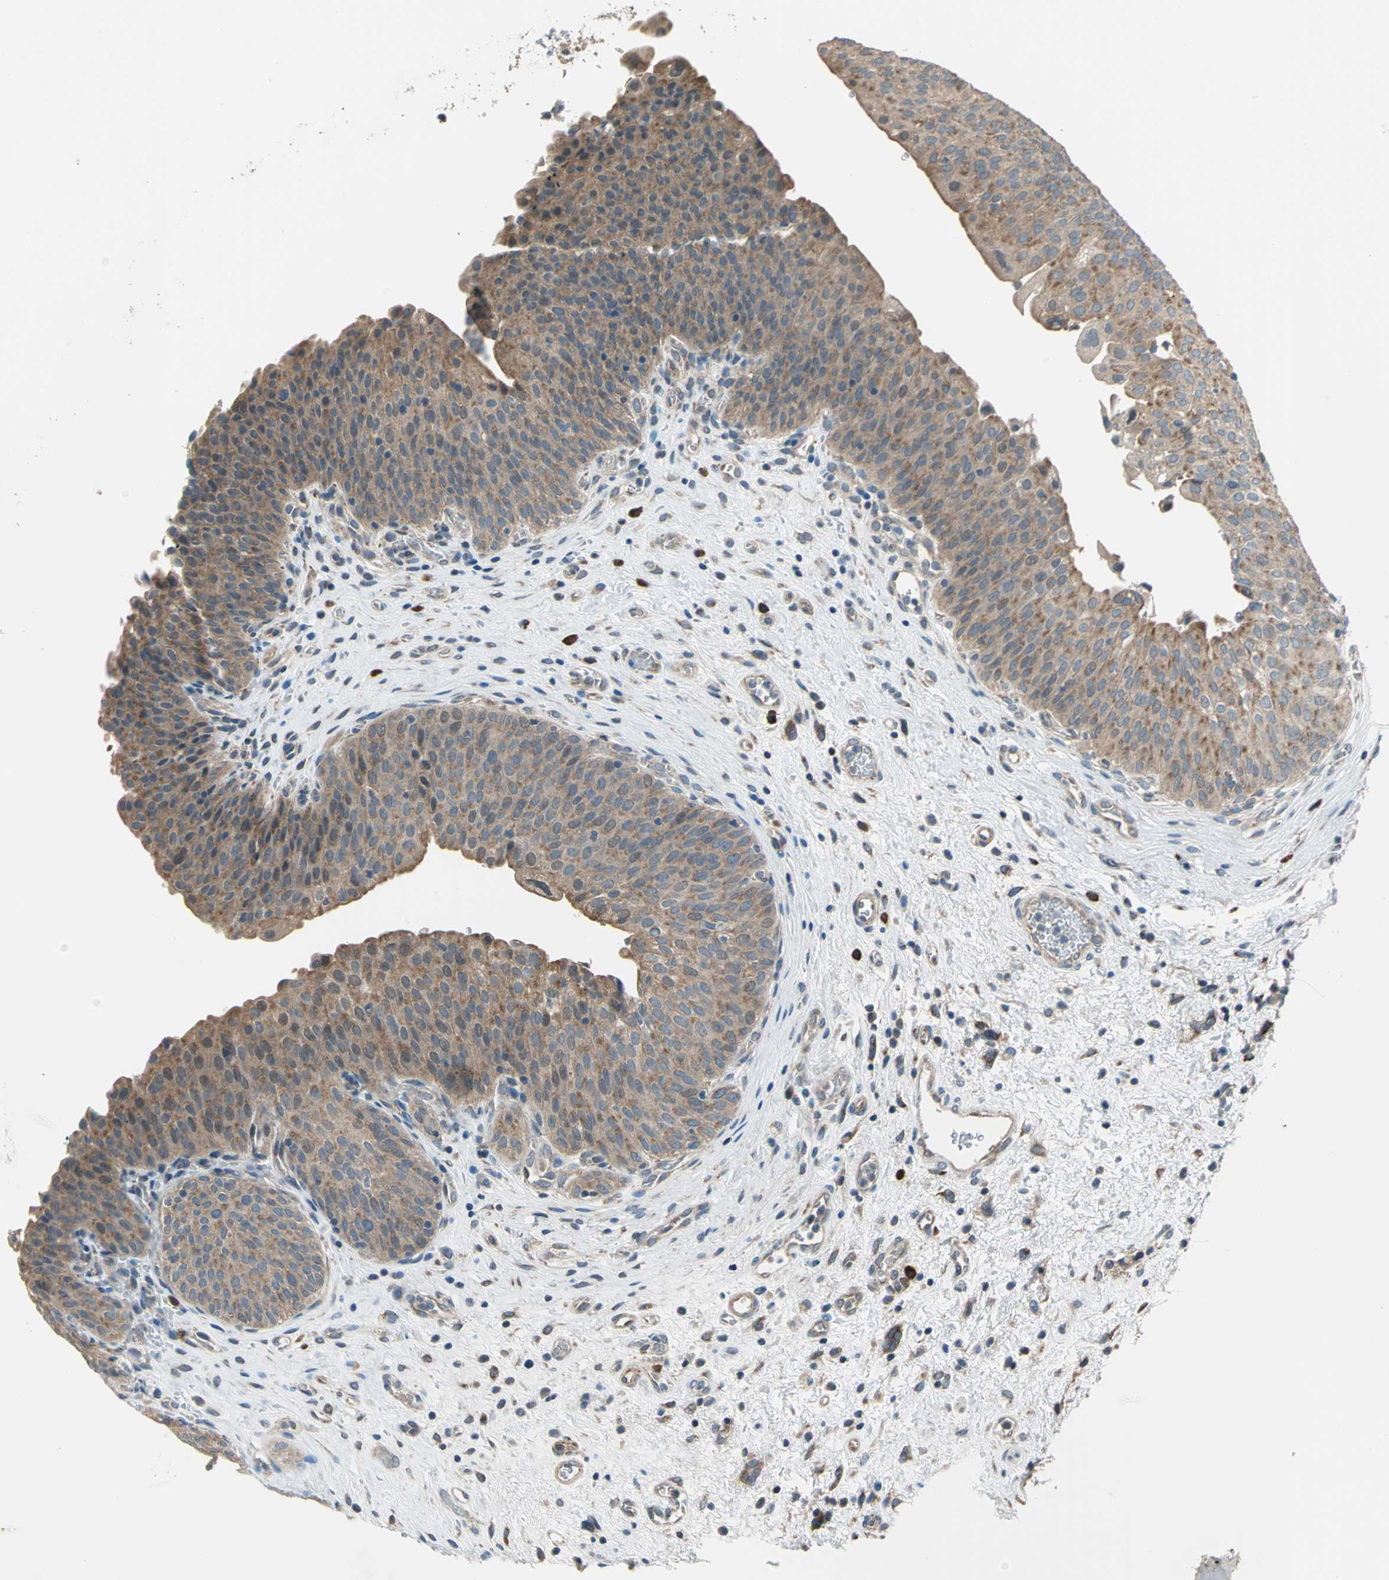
{"staining": {"intensity": "moderate", "quantity": ">75%", "location": "cytoplasmic/membranous"}, "tissue": "urinary bladder", "cell_type": "Urothelial cells", "image_type": "normal", "snomed": [{"axis": "morphology", "description": "Normal tissue, NOS"}, {"axis": "morphology", "description": "Dysplasia, NOS"}, {"axis": "topography", "description": "Urinary bladder"}], "caption": "Immunohistochemistry (IHC) histopathology image of unremarkable urinary bladder: urinary bladder stained using immunohistochemistry (IHC) demonstrates medium levels of moderate protein expression localized specifically in the cytoplasmic/membranous of urothelial cells, appearing as a cytoplasmic/membranous brown color.", "gene": "TRAK1", "patient": {"sex": "male", "age": 35}}